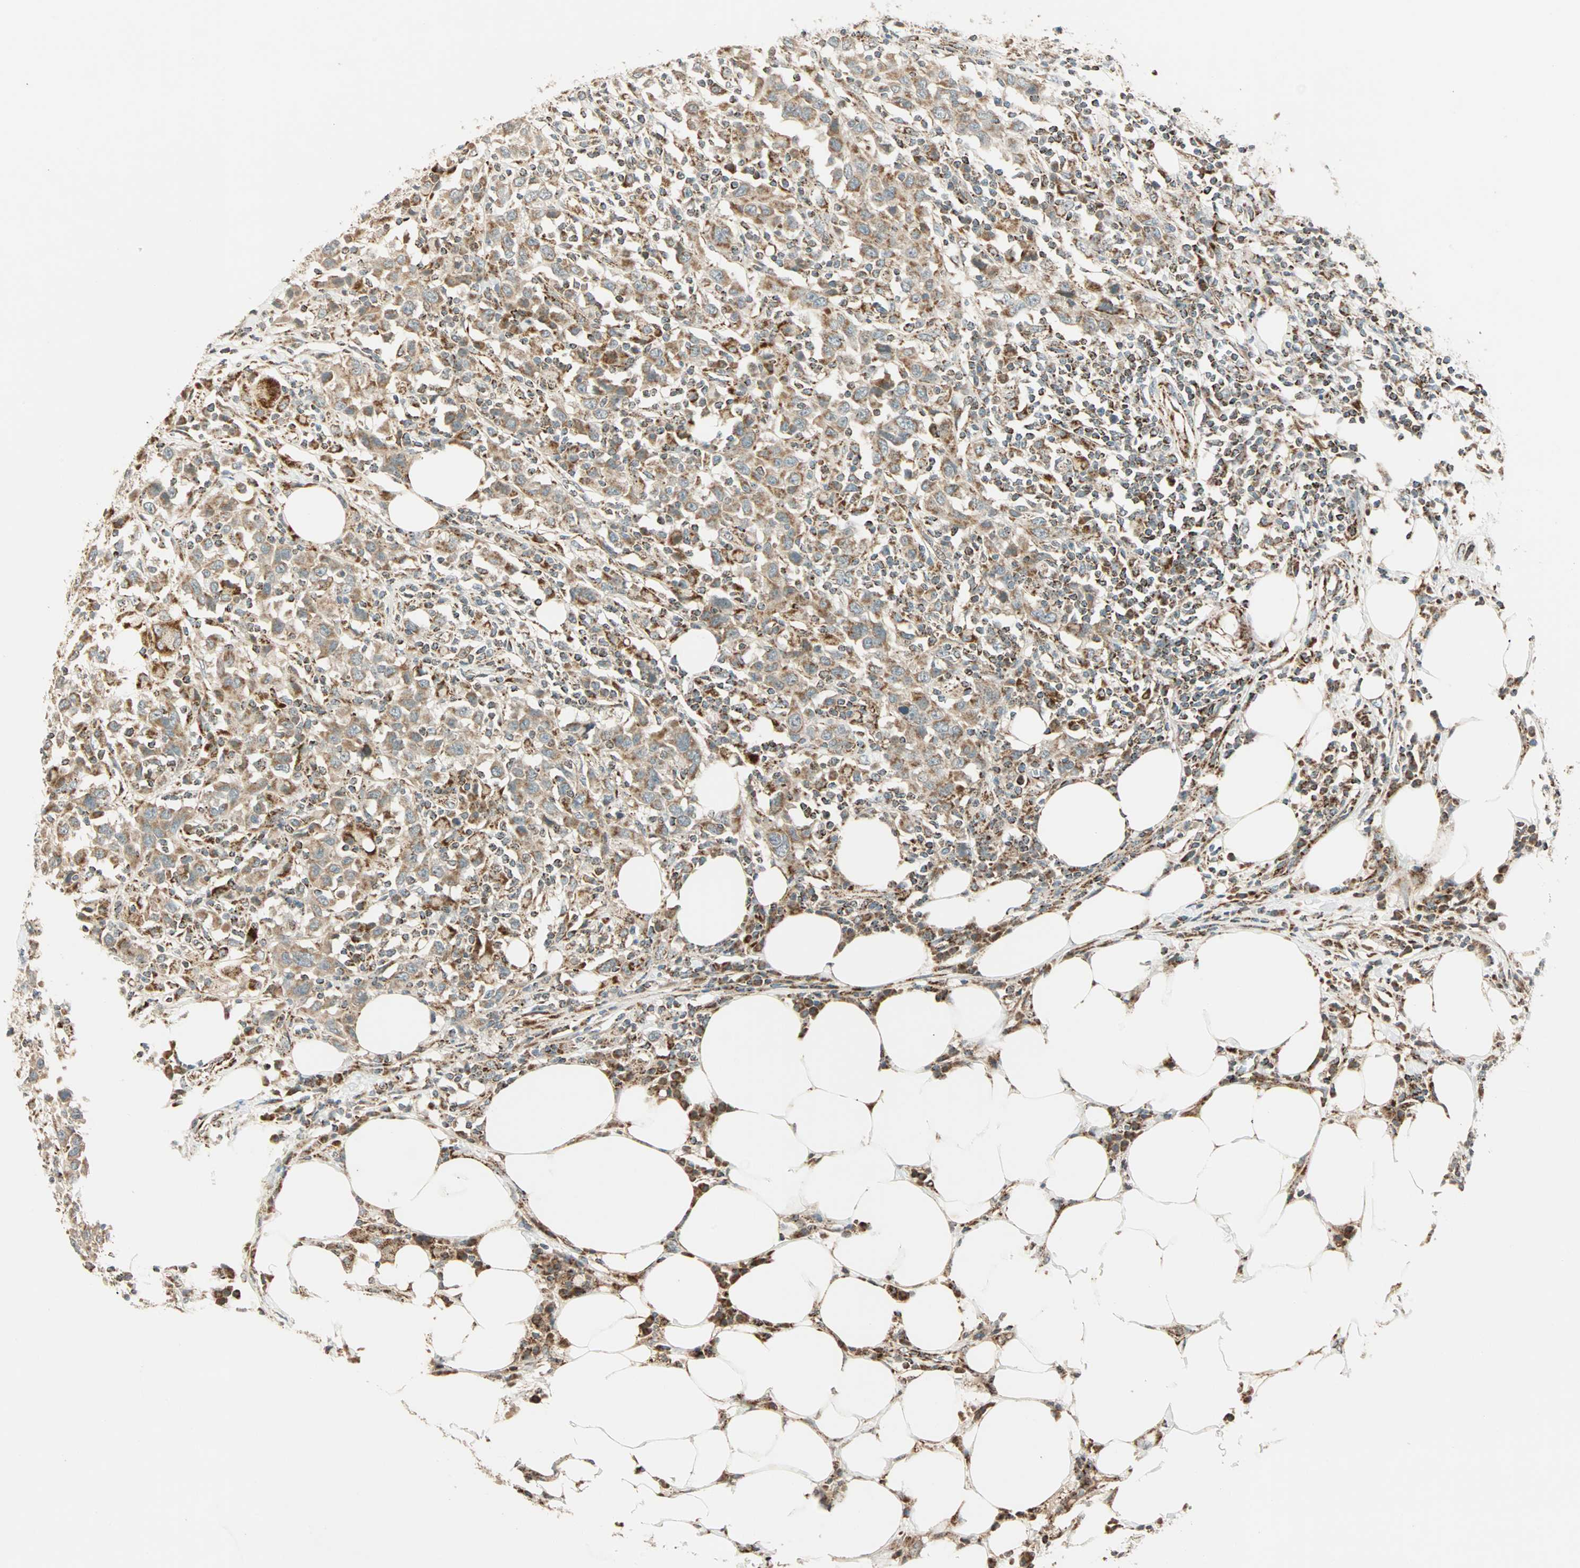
{"staining": {"intensity": "weak", "quantity": ">75%", "location": "cytoplasmic/membranous"}, "tissue": "urothelial cancer", "cell_type": "Tumor cells", "image_type": "cancer", "snomed": [{"axis": "morphology", "description": "Urothelial carcinoma, High grade"}, {"axis": "topography", "description": "Urinary bladder"}], "caption": "Urothelial carcinoma (high-grade) tissue displays weak cytoplasmic/membranous staining in approximately >75% of tumor cells, visualized by immunohistochemistry.", "gene": "SPRY4", "patient": {"sex": "male", "age": 61}}